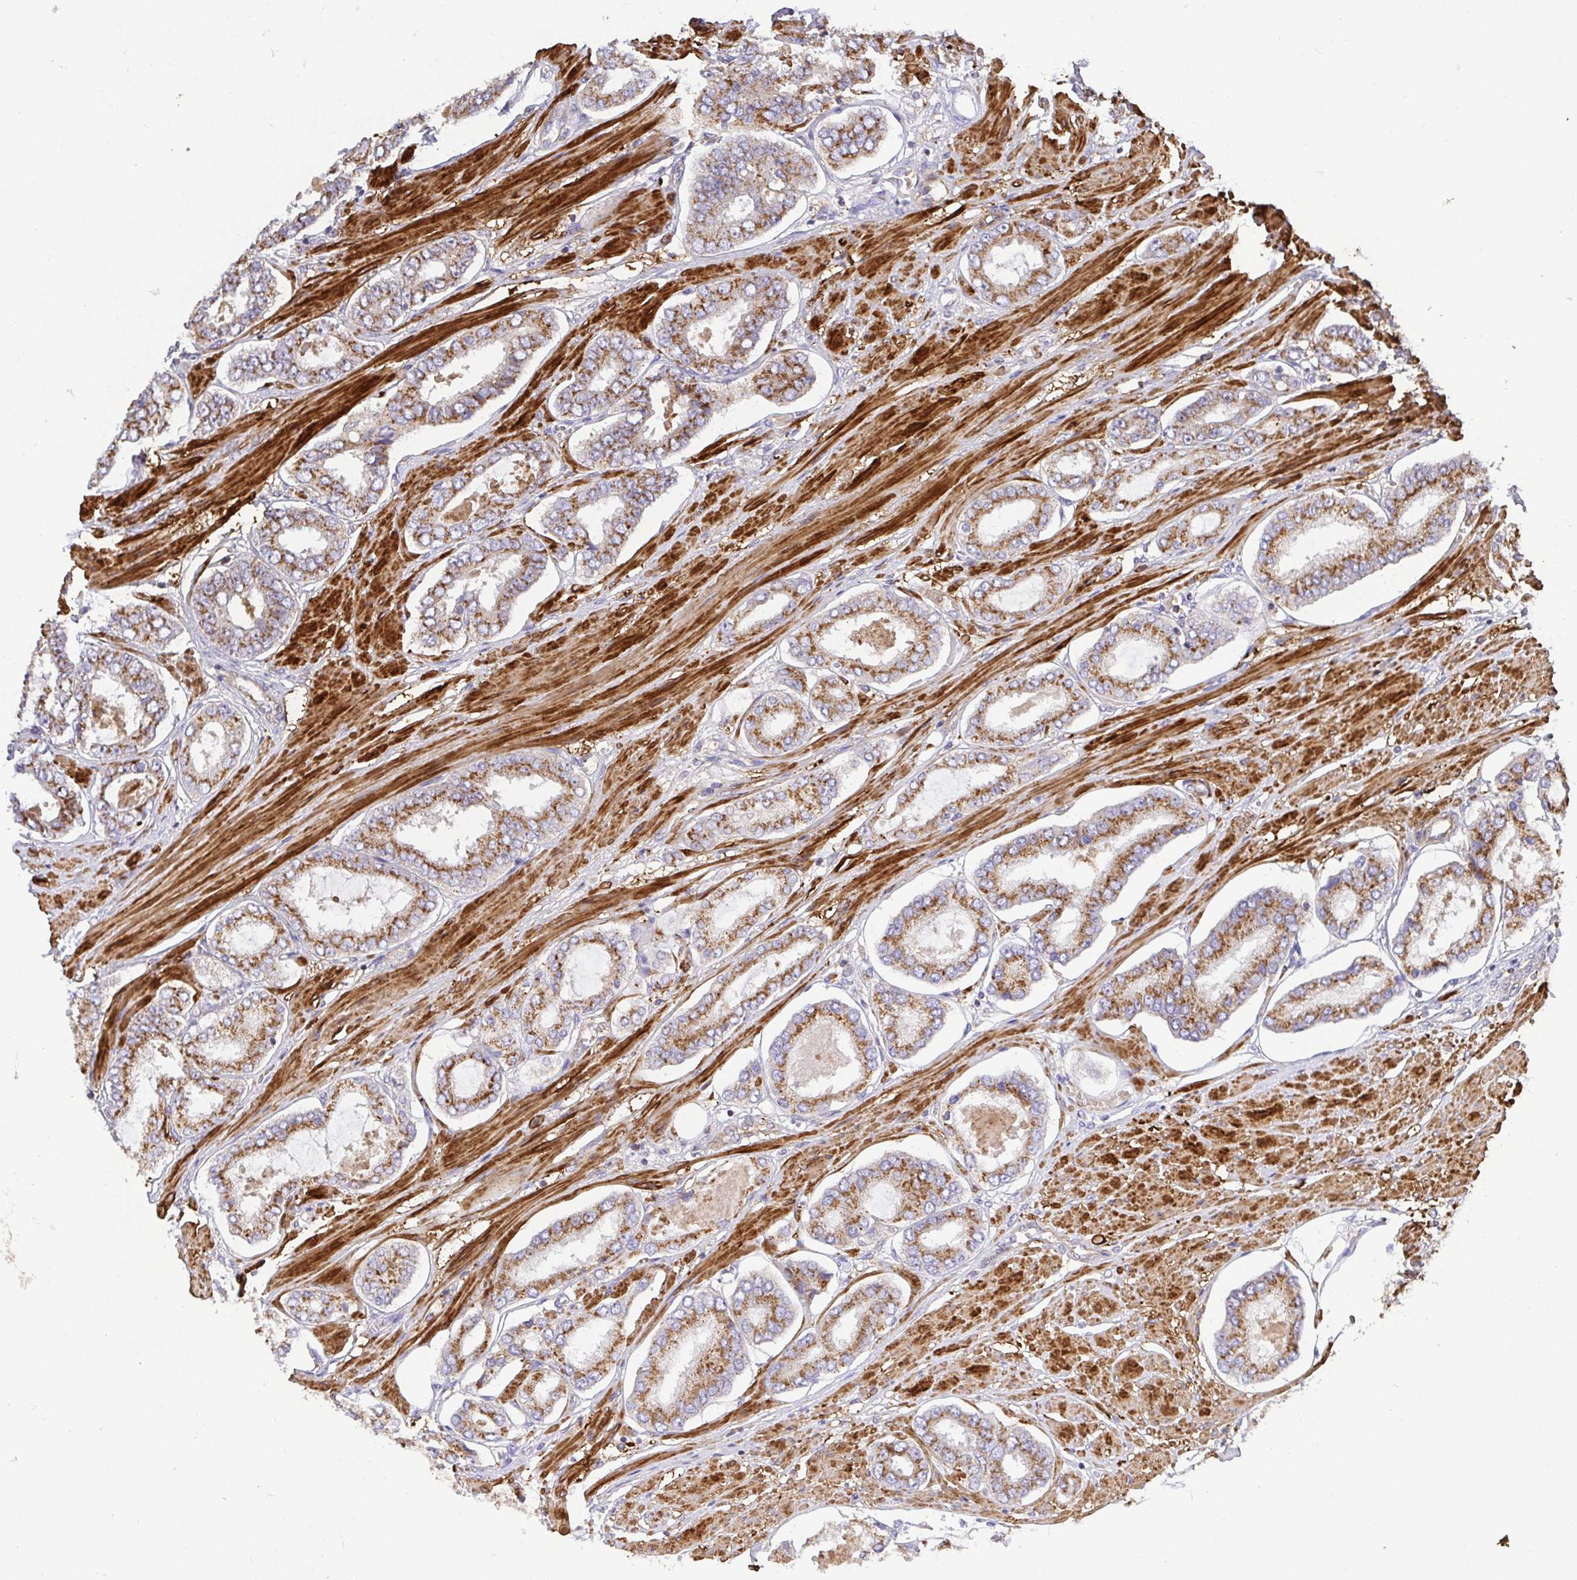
{"staining": {"intensity": "moderate", "quantity": ">75%", "location": "cytoplasmic/membranous"}, "tissue": "prostate cancer", "cell_type": "Tumor cells", "image_type": "cancer", "snomed": [{"axis": "morphology", "description": "Adenocarcinoma, High grade"}, {"axis": "topography", "description": "Prostate"}], "caption": "Immunohistochemistry (IHC) (DAB (3,3'-diaminobenzidine)) staining of prostate cancer (high-grade adenocarcinoma) exhibits moderate cytoplasmic/membranous protein positivity in approximately >75% of tumor cells.", "gene": "TM9SF4", "patient": {"sex": "male", "age": 63}}